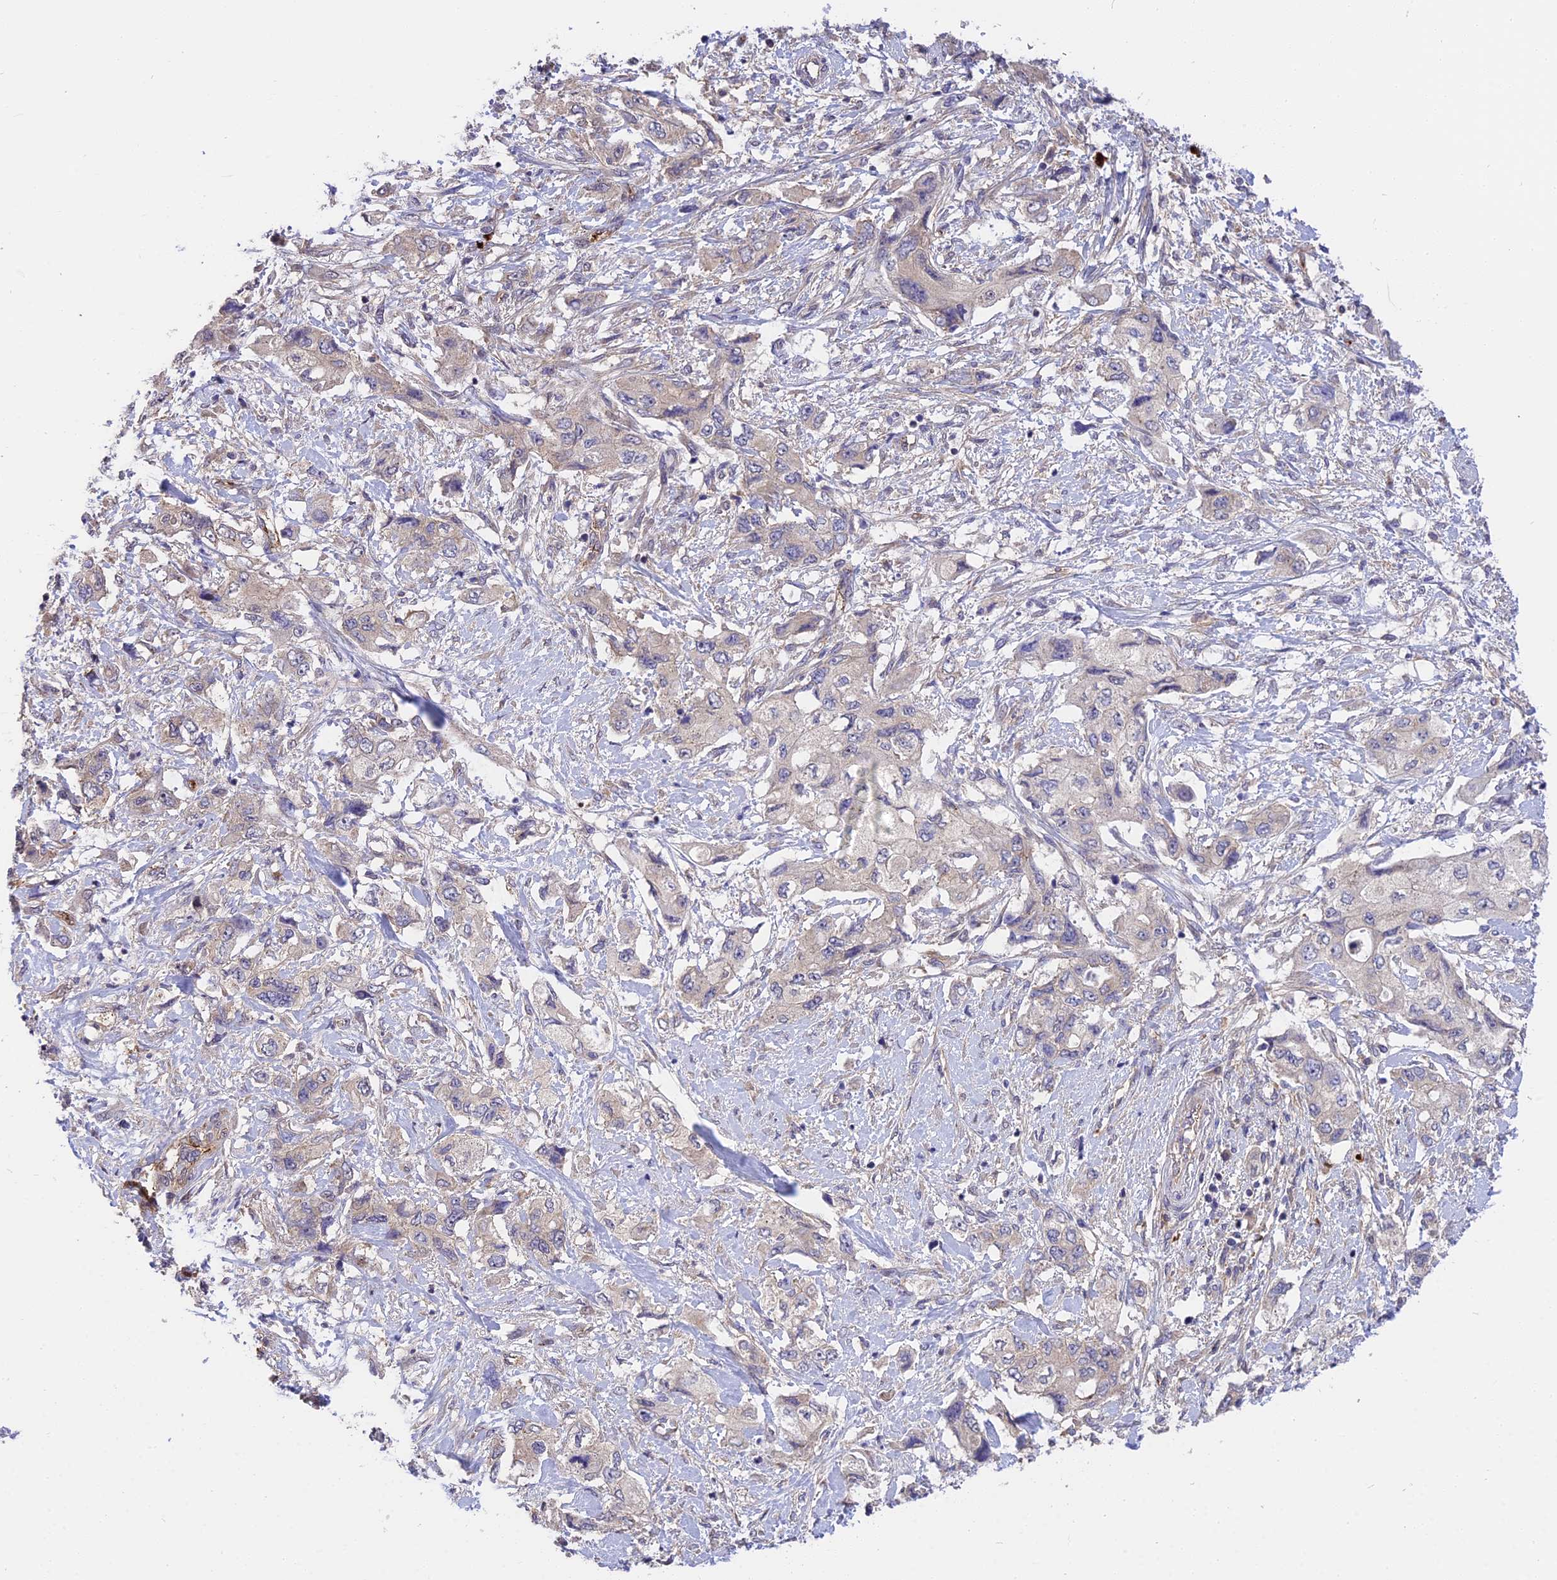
{"staining": {"intensity": "negative", "quantity": "none", "location": "none"}, "tissue": "pancreatic cancer", "cell_type": "Tumor cells", "image_type": "cancer", "snomed": [{"axis": "morphology", "description": "Adenocarcinoma, NOS"}, {"axis": "topography", "description": "Pancreas"}], "caption": "Immunohistochemistry photomicrograph of neoplastic tissue: pancreatic adenocarcinoma stained with DAB (3,3'-diaminobenzidine) exhibits no significant protein expression in tumor cells.", "gene": "MFSD2A", "patient": {"sex": "female", "age": 73}}